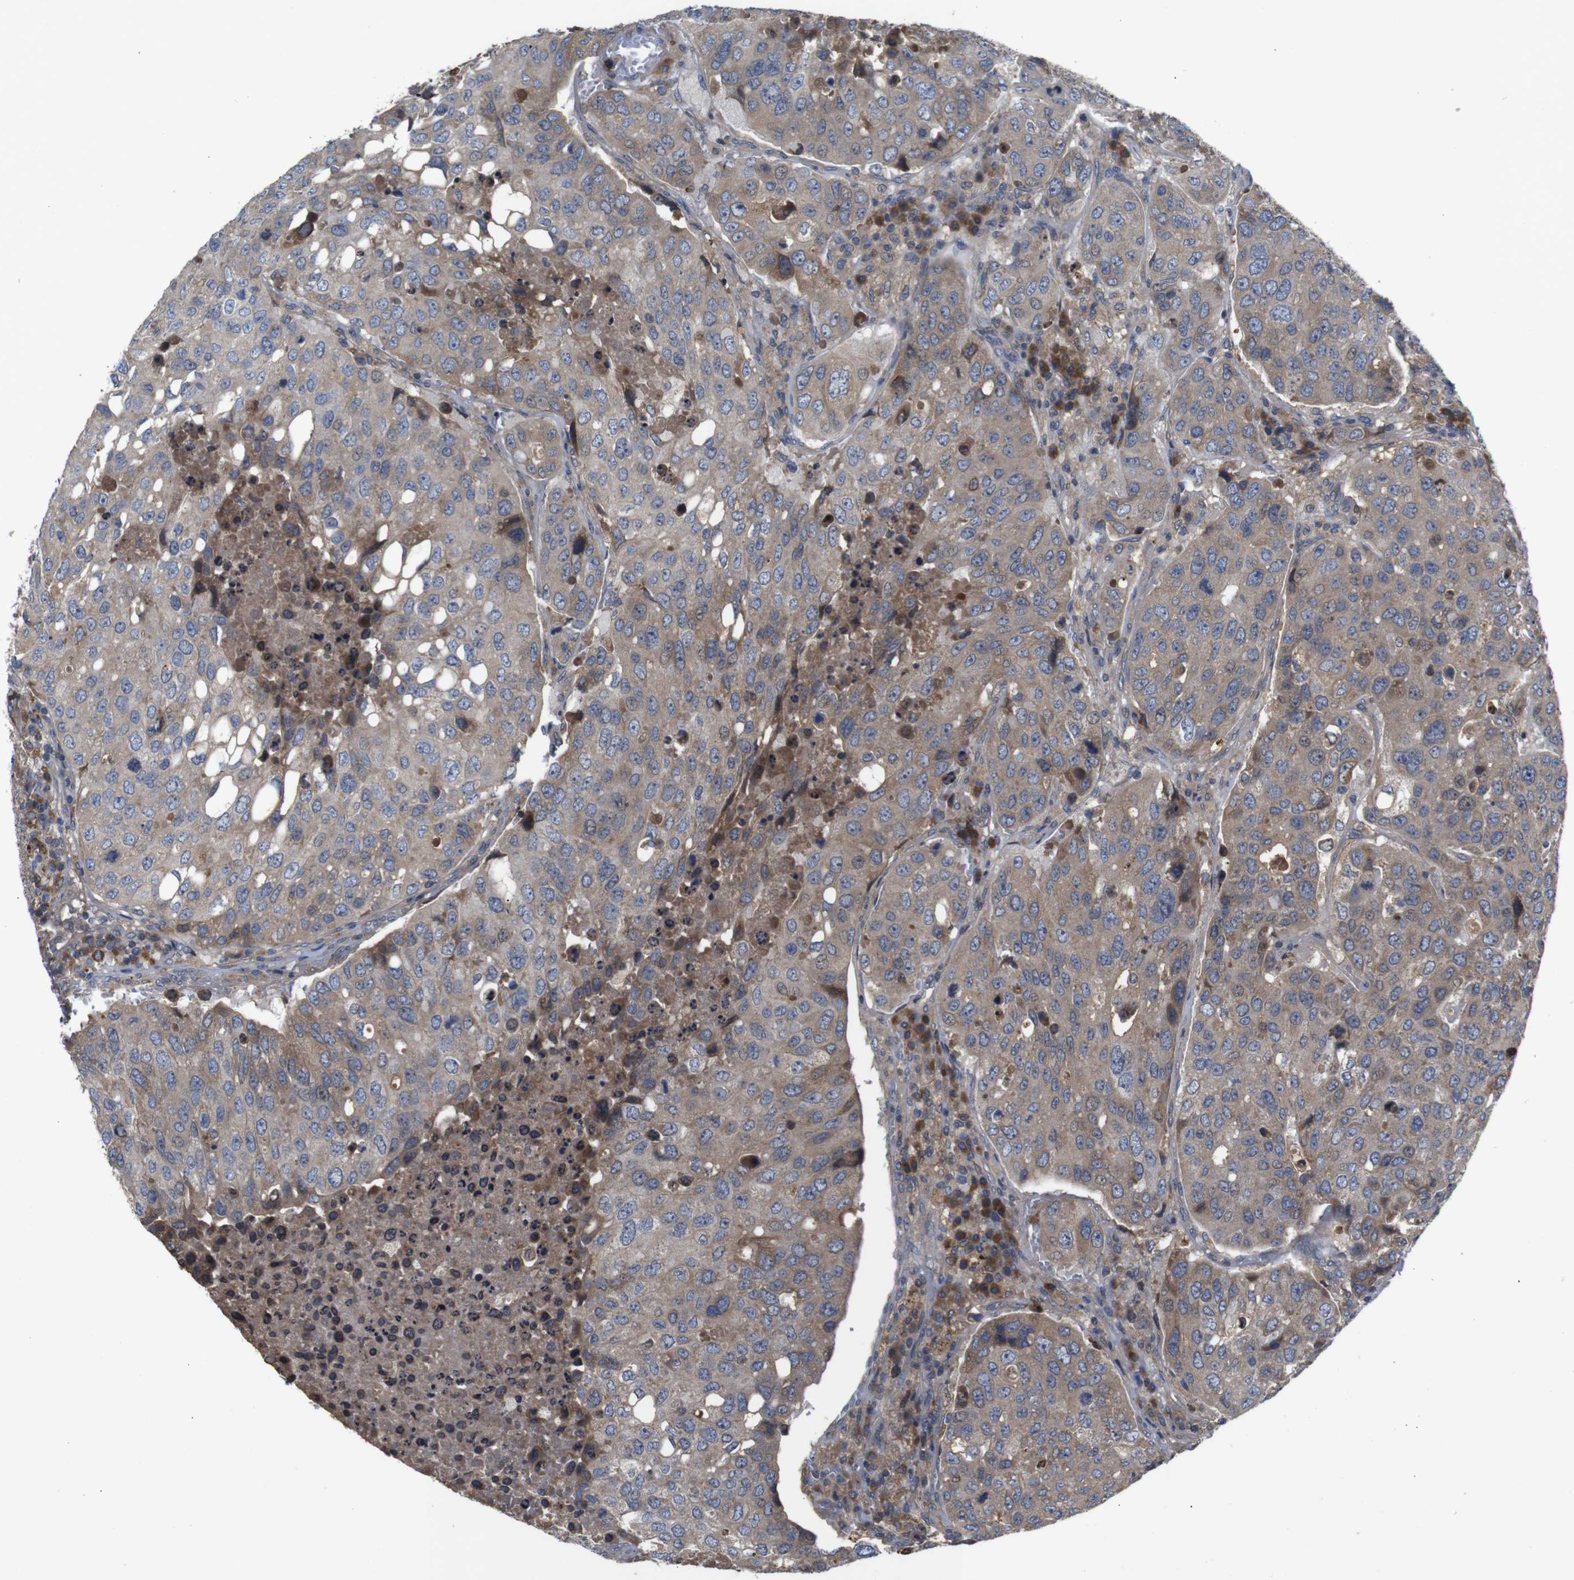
{"staining": {"intensity": "weak", "quantity": ">75%", "location": "cytoplasmic/membranous"}, "tissue": "urothelial cancer", "cell_type": "Tumor cells", "image_type": "cancer", "snomed": [{"axis": "morphology", "description": "Urothelial carcinoma, High grade"}, {"axis": "topography", "description": "Lymph node"}, {"axis": "topography", "description": "Urinary bladder"}], "caption": "Immunohistochemistry (DAB (3,3'-diaminobenzidine)) staining of human high-grade urothelial carcinoma shows weak cytoplasmic/membranous protein staining in approximately >75% of tumor cells. (DAB IHC with brightfield microscopy, high magnification).", "gene": "PTPN1", "patient": {"sex": "male", "age": 51}}